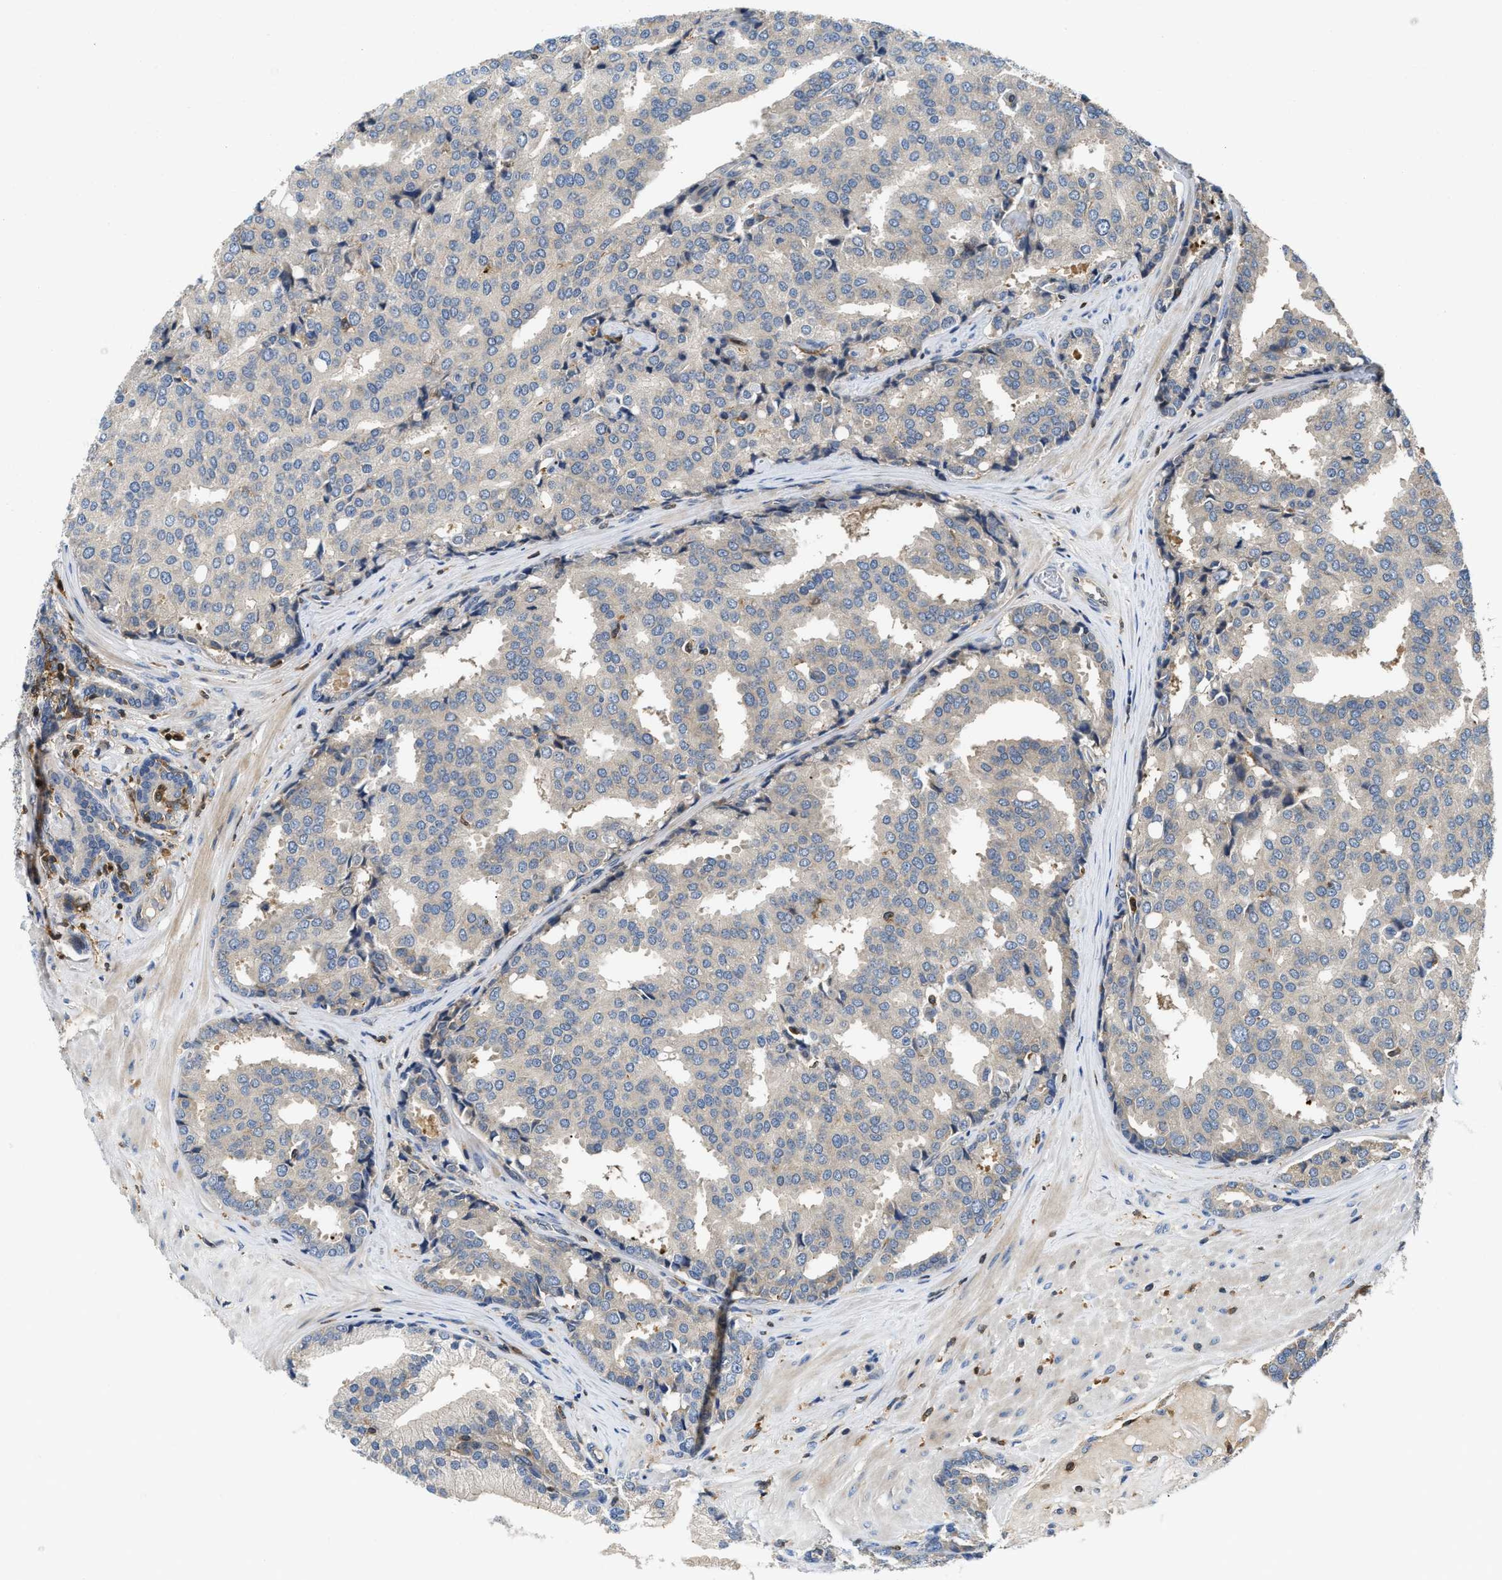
{"staining": {"intensity": "negative", "quantity": "none", "location": "none"}, "tissue": "prostate cancer", "cell_type": "Tumor cells", "image_type": "cancer", "snomed": [{"axis": "morphology", "description": "Adenocarcinoma, High grade"}, {"axis": "topography", "description": "Prostate"}], "caption": "Immunohistochemistry (IHC) of human prostate cancer (high-grade adenocarcinoma) displays no expression in tumor cells. Brightfield microscopy of immunohistochemistry stained with DAB (3,3'-diaminobenzidine) (brown) and hematoxylin (blue), captured at high magnification.", "gene": "OSTF1", "patient": {"sex": "male", "age": 50}}